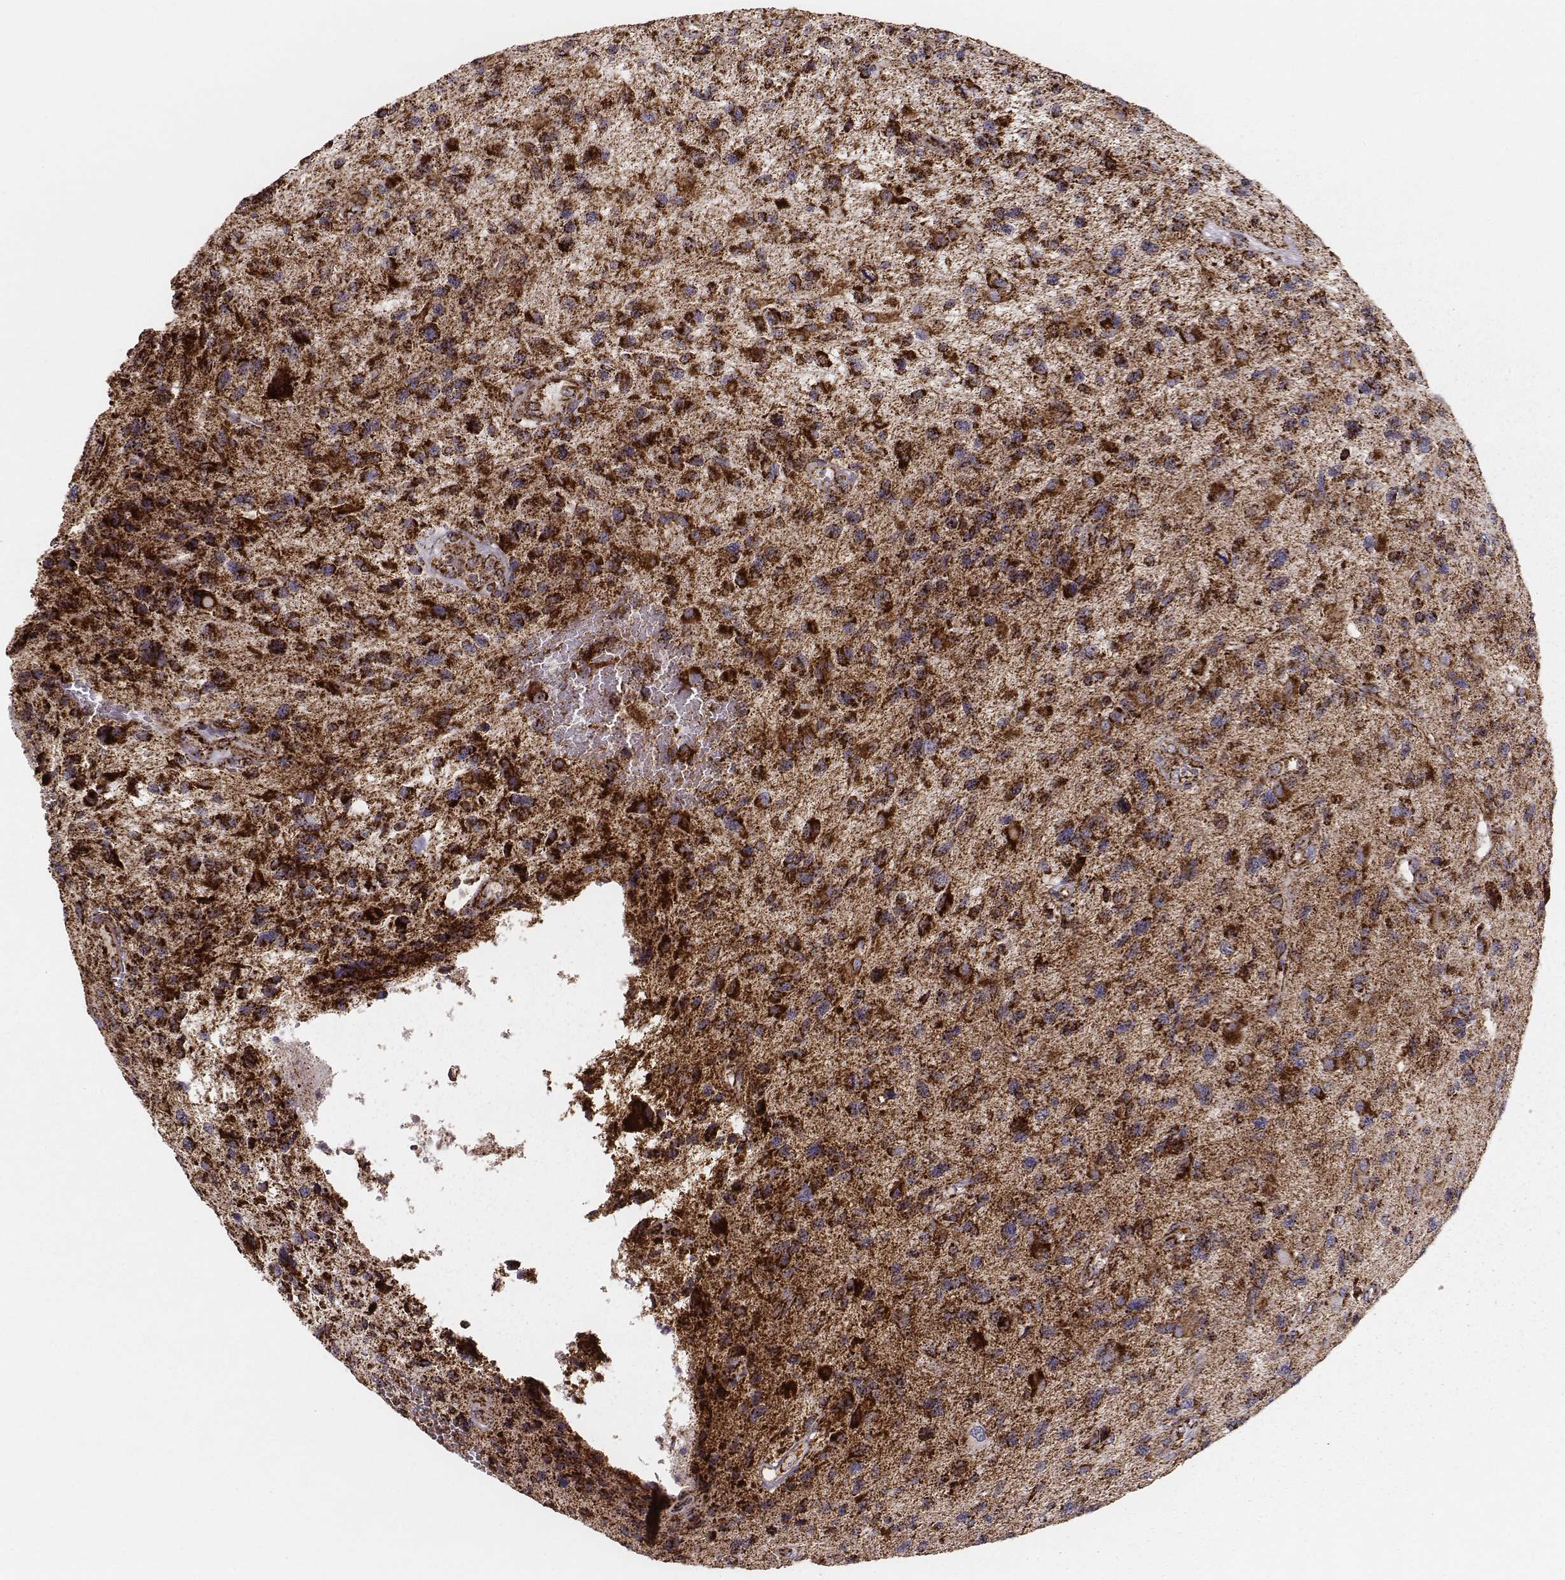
{"staining": {"intensity": "strong", "quantity": ">75%", "location": "cytoplasmic/membranous"}, "tissue": "glioma", "cell_type": "Tumor cells", "image_type": "cancer", "snomed": [{"axis": "morphology", "description": "Glioma, malignant, NOS"}, {"axis": "morphology", "description": "Glioma, malignant, High grade"}, {"axis": "topography", "description": "Brain"}], "caption": "Glioma stained with a brown dye demonstrates strong cytoplasmic/membranous positive expression in approximately >75% of tumor cells.", "gene": "TUFM", "patient": {"sex": "female", "age": 71}}